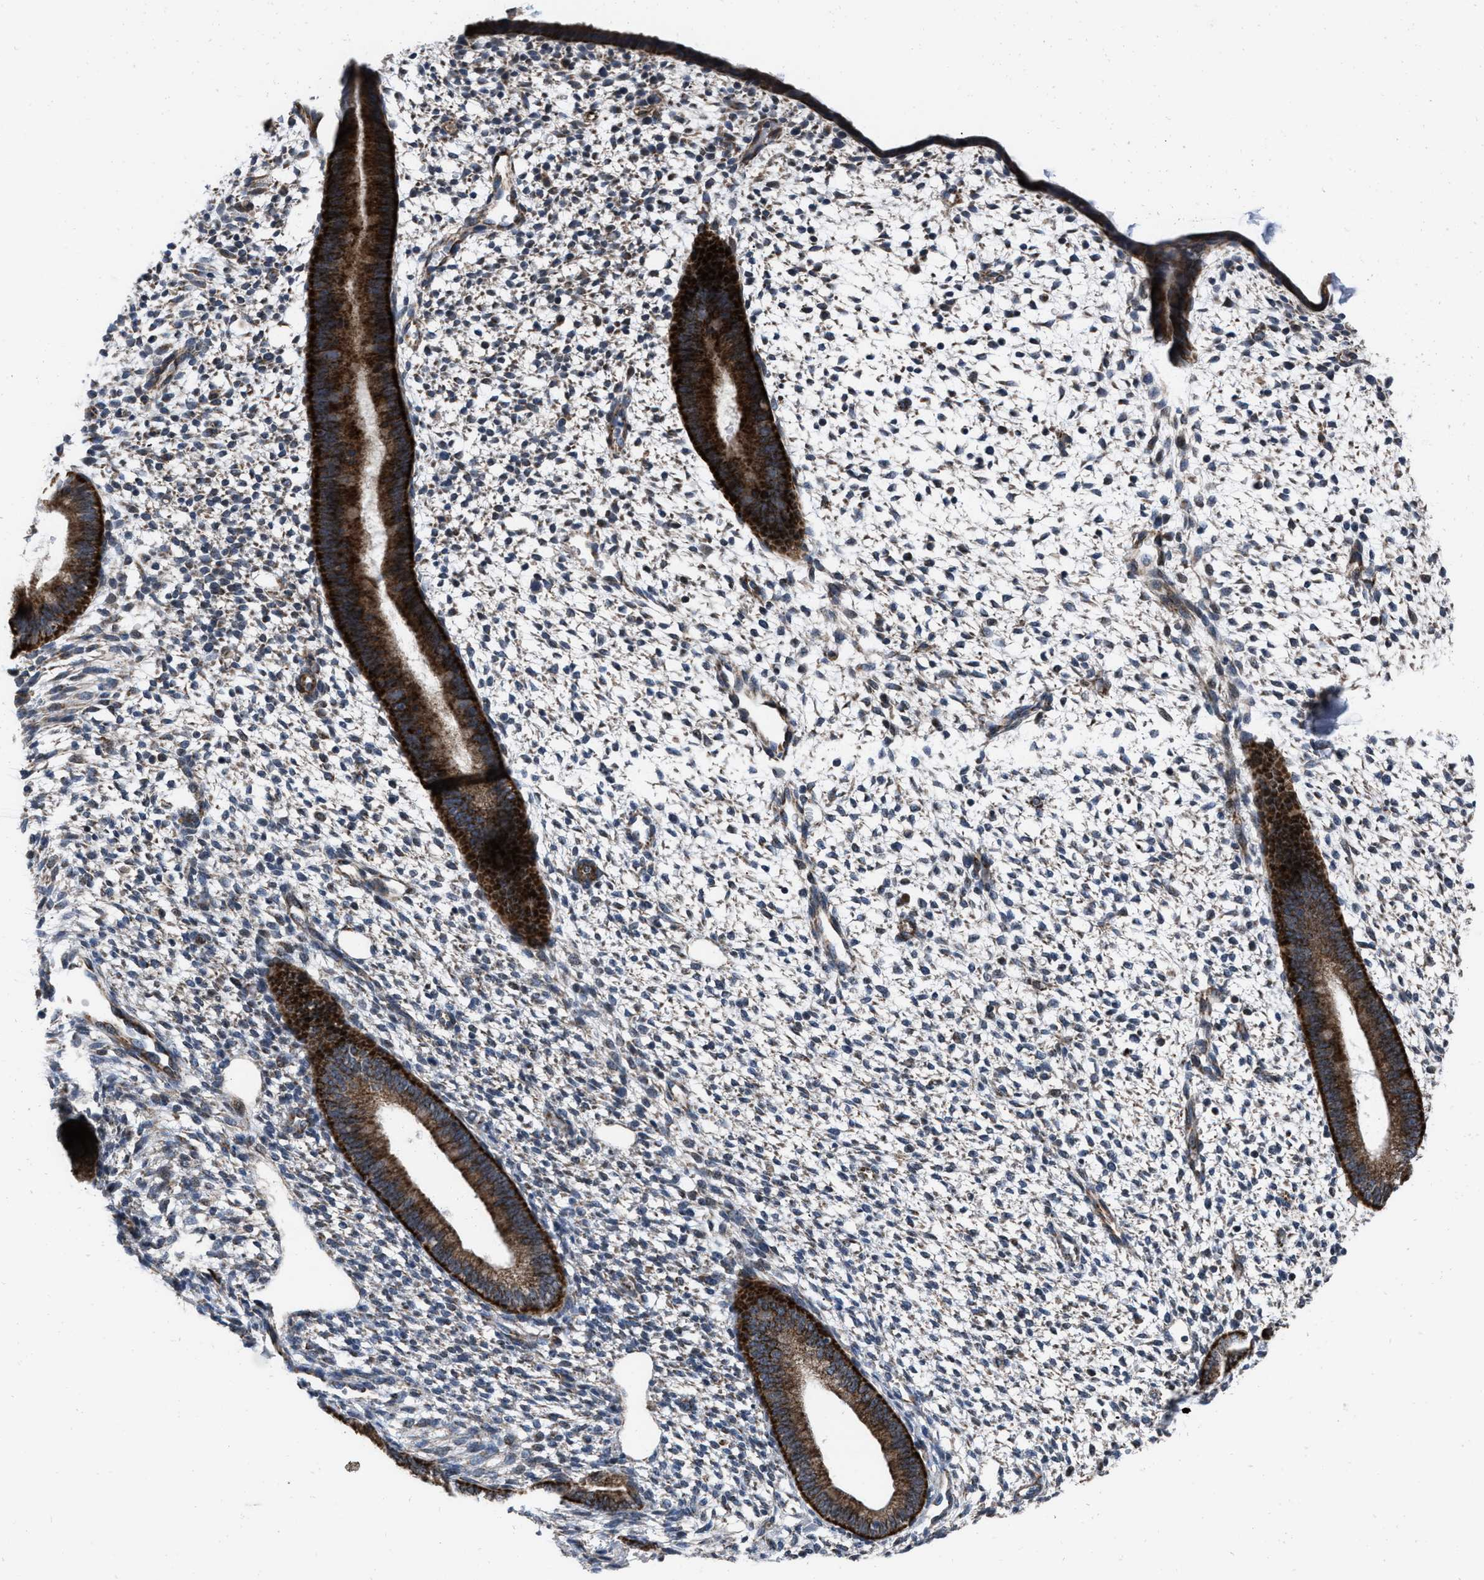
{"staining": {"intensity": "weak", "quantity": "<25%", "location": "cytoplasmic/membranous"}, "tissue": "endometrium", "cell_type": "Cells in endometrial stroma", "image_type": "normal", "snomed": [{"axis": "morphology", "description": "Normal tissue, NOS"}, {"axis": "topography", "description": "Endometrium"}], "caption": "Immunohistochemistry (IHC) of unremarkable endometrium shows no positivity in cells in endometrial stroma. (Brightfield microscopy of DAB (3,3'-diaminobenzidine) immunohistochemistry (IHC) at high magnification).", "gene": "AKAP1", "patient": {"sex": "female", "age": 46}}